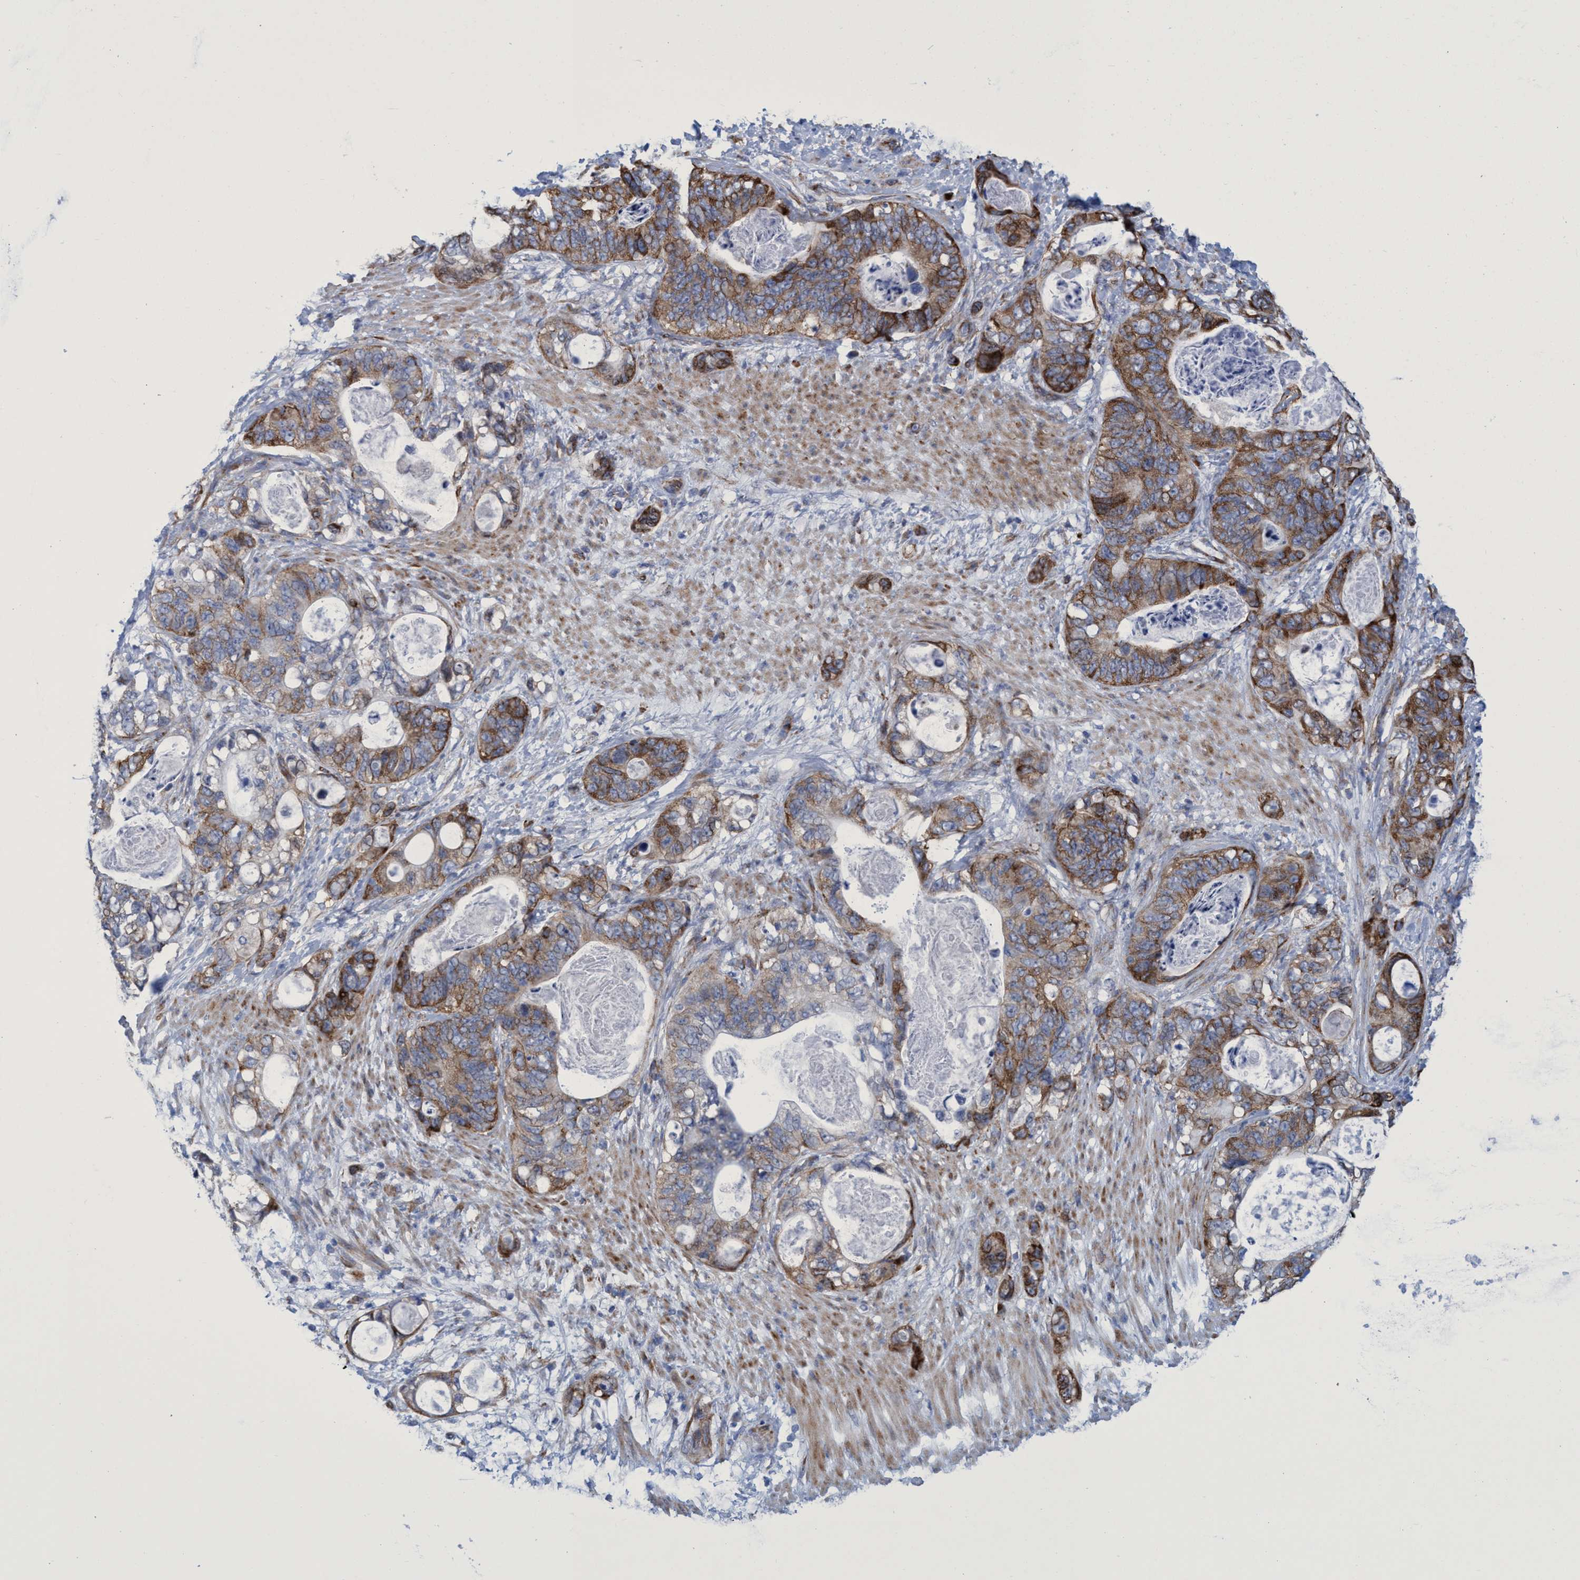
{"staining": {"intensity": "moderate", "quantity": ">75%", "location": "cytoplasmic/membranous"}, "tissue": "stomach cancer", "cell_type": "Tumor cells", "image_type": "cancer", "snomed": [{"axis": "morphology", "description": "Normal tissue, NOS"}, {"axis": "morphology", "description": "Adenocarcinoma, NOS"}, {"axis": "topography", "description": "Stomach"}], "caption": "High-power microscopy captured an IHC photomicrograph of stomach adenocarcinoma, revealing moderate cytoplasmic/membranous positivity in approximately >75% of tumor cells.", "gene": "R3HCC1", "patient": {"sex": "female", "age": 89}}